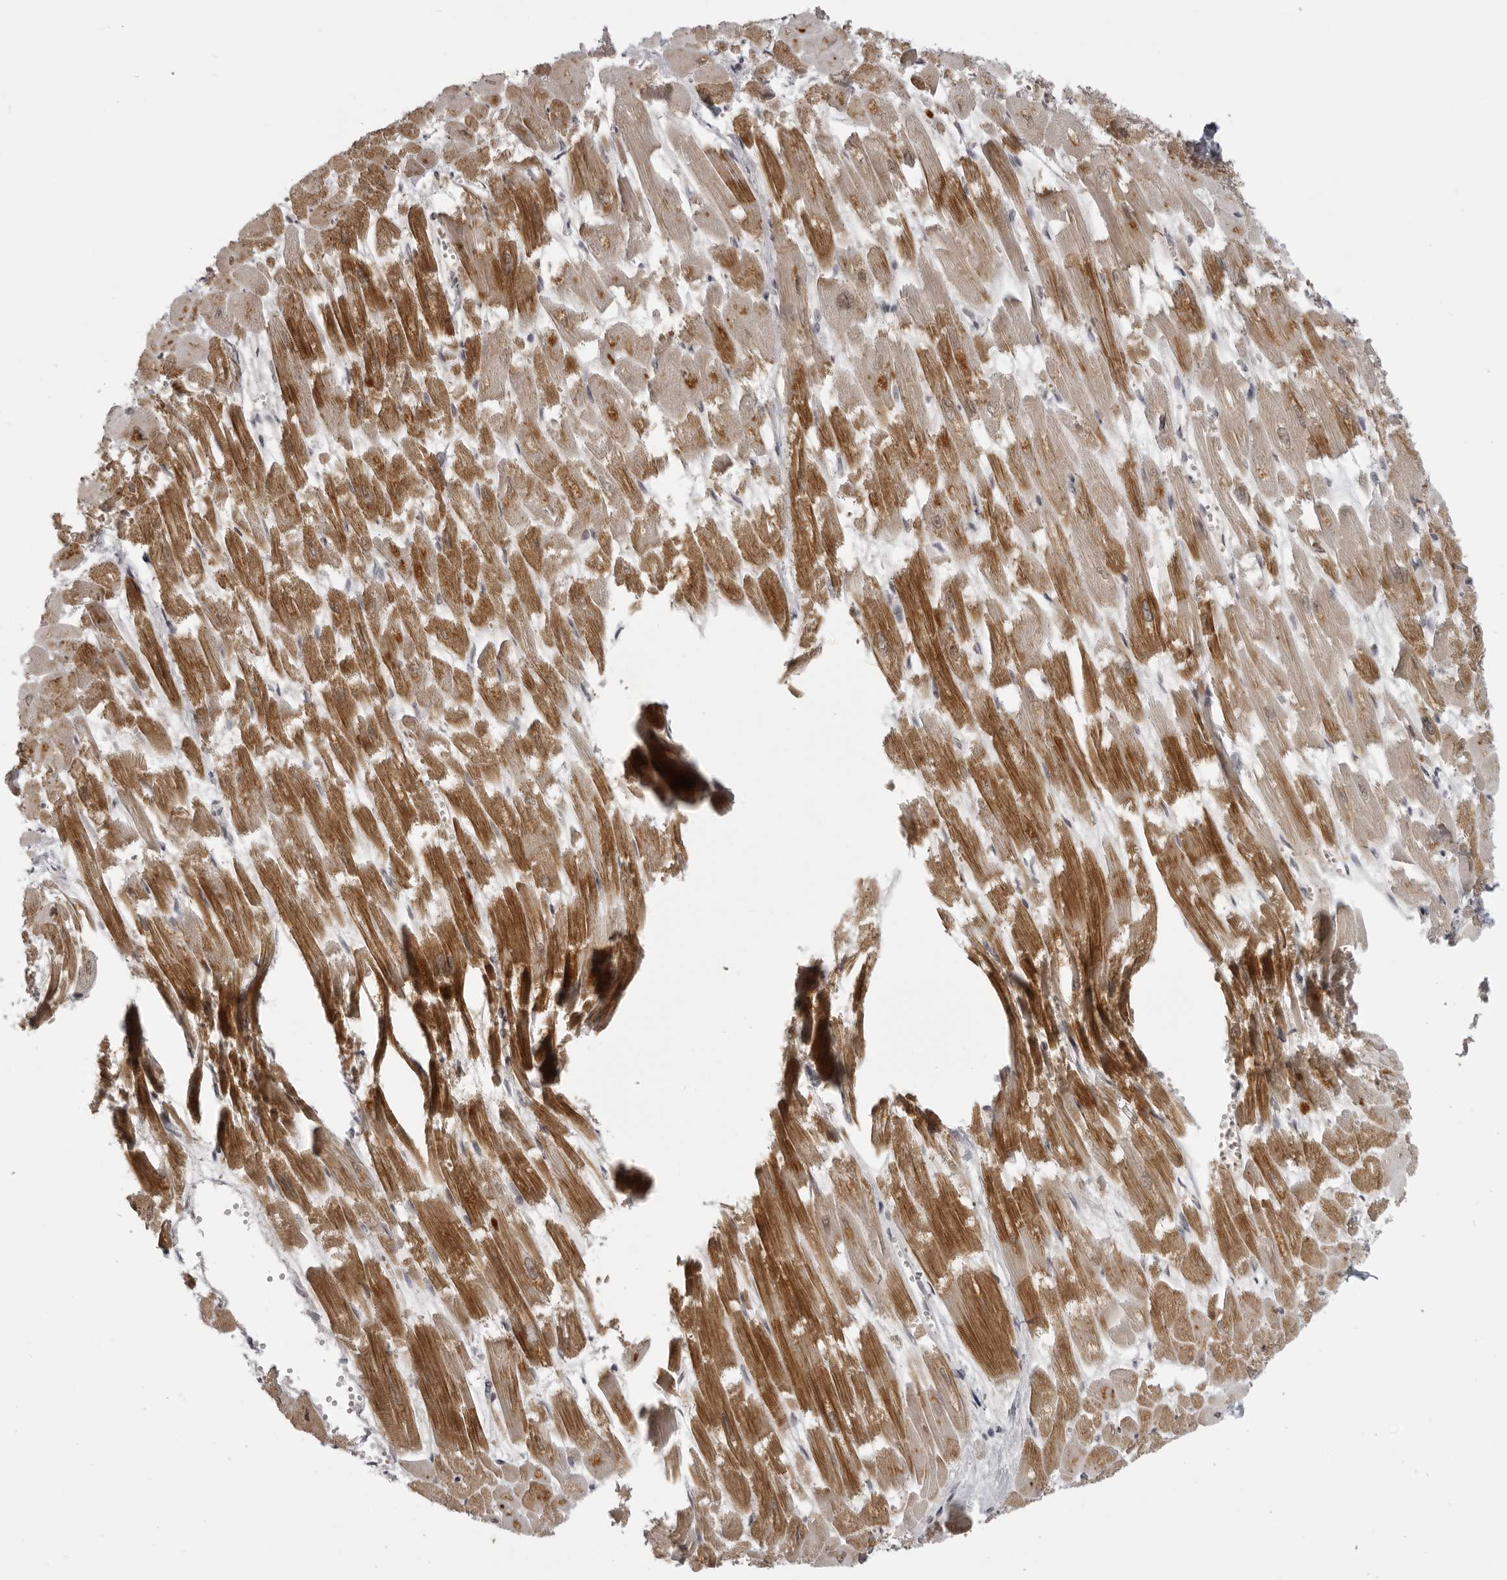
{"staining": {"intensity": "strong", "quantity": "25%-75%", "location": "cytoplasmic/membranous"}, "tissue": "heart muscle", "cell_type": "Cardiomyocytes", "image_type": "normal", "snomed": [{"axis": "morphology", "description": "Normal tissue, NOS"}, {"axis": "topography", "description": "Heart"}], "caption": "Immunohistochemistry of benign human heart muscle exhibits high levels of strong cytoplasmic/membranous staining in about 25%-75% of cardiomyocytes. The protein is stained brown, and the nuclei are stained in blue (DAB IHC with brightfield microscopy, high magnification).", "gene": "EPHA10", "patient": {"sex": "male", "age": 54}}